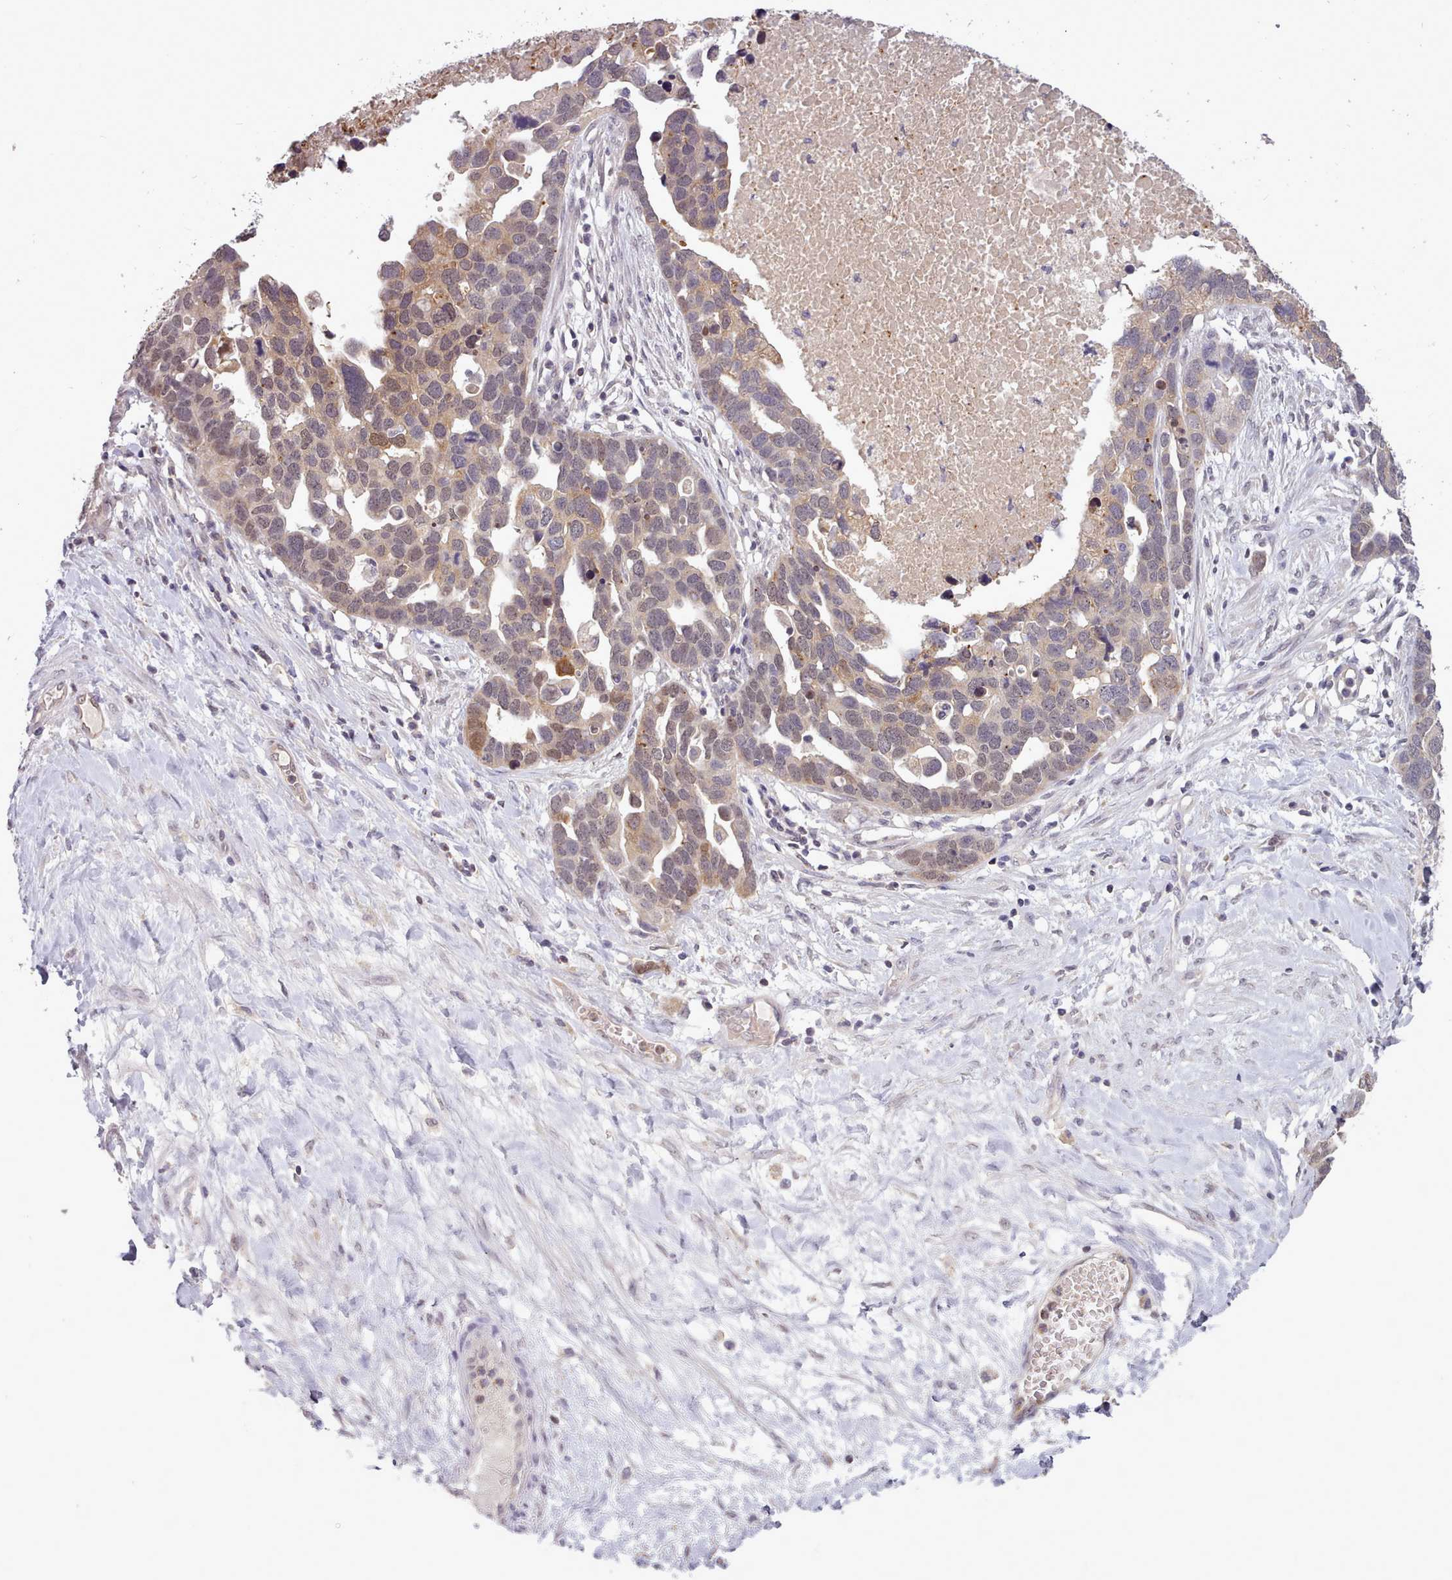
{"staining": {"intensity": "moderate", "quantity": "<25%", "location": "cytoplasmic/membranous,nuclear"}, "tissue": "ovarian cancer", "cell_type": "Tumor cells", "image_type": "cancer", "snomed": [{"axis": "morphology", "description": "Cystadenocarcinoma, serous, NOS"}, {"axis": "topography", "description": "Ovary"}], "caption": "Protein positivity by immunohistochemistry (IHC) reveals moderate cytoplasmic/membranous and nuclear expression in about <25% of tumor cells in ovarian cancer (serous cystadenocarcinoma).", "gene": "ARL17A", "patient": {"sex": "female", "age": 54}}